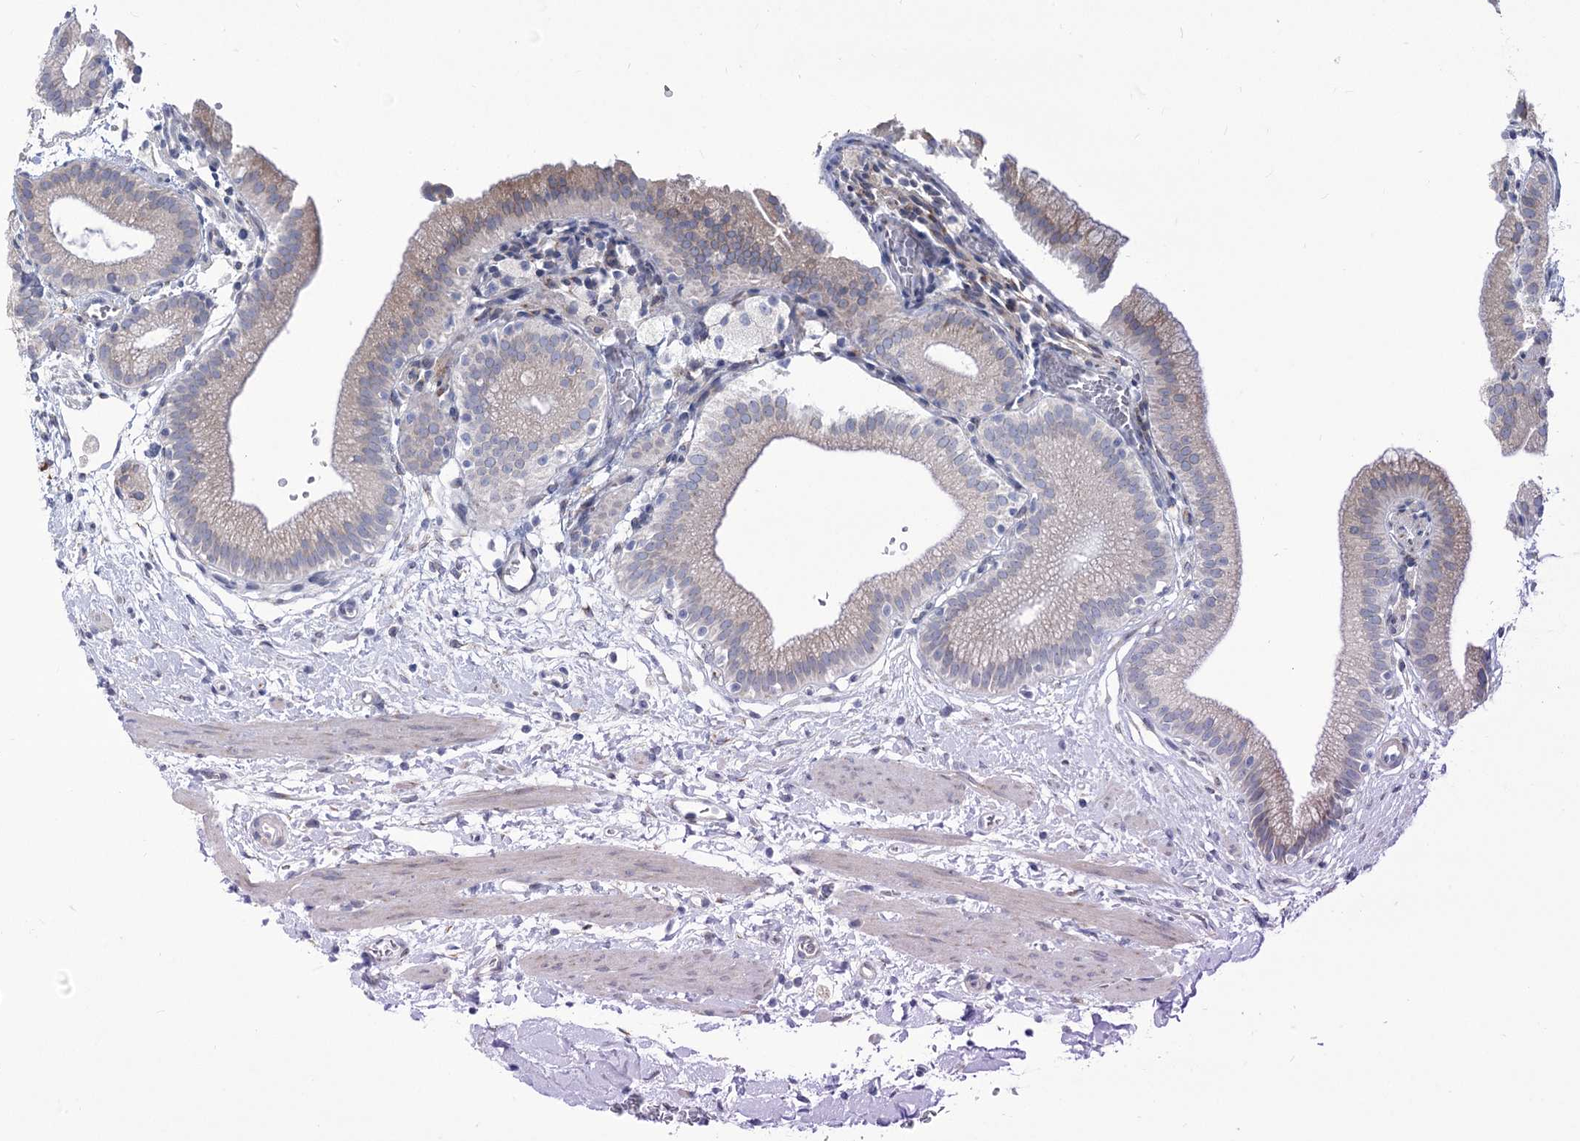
{"staining": {"intensity": "weak", "quantity": "<25%", "location": "cytoplasmic/membranous"}, "tissue": "gallbladder", "cell_type": "Glandular cells", "image_type": "normal", "snomed": [{"axis": "morphology", "description": "Normal tissue, NOS"}, {"axis": "topography", "description": "Gallbladder"}], "caption": "The micrograph exhibits no significant positivity in glandular cells of gallbladder.", "gene": "STT3B", "patient": {"sex": "male", "age": 55}}